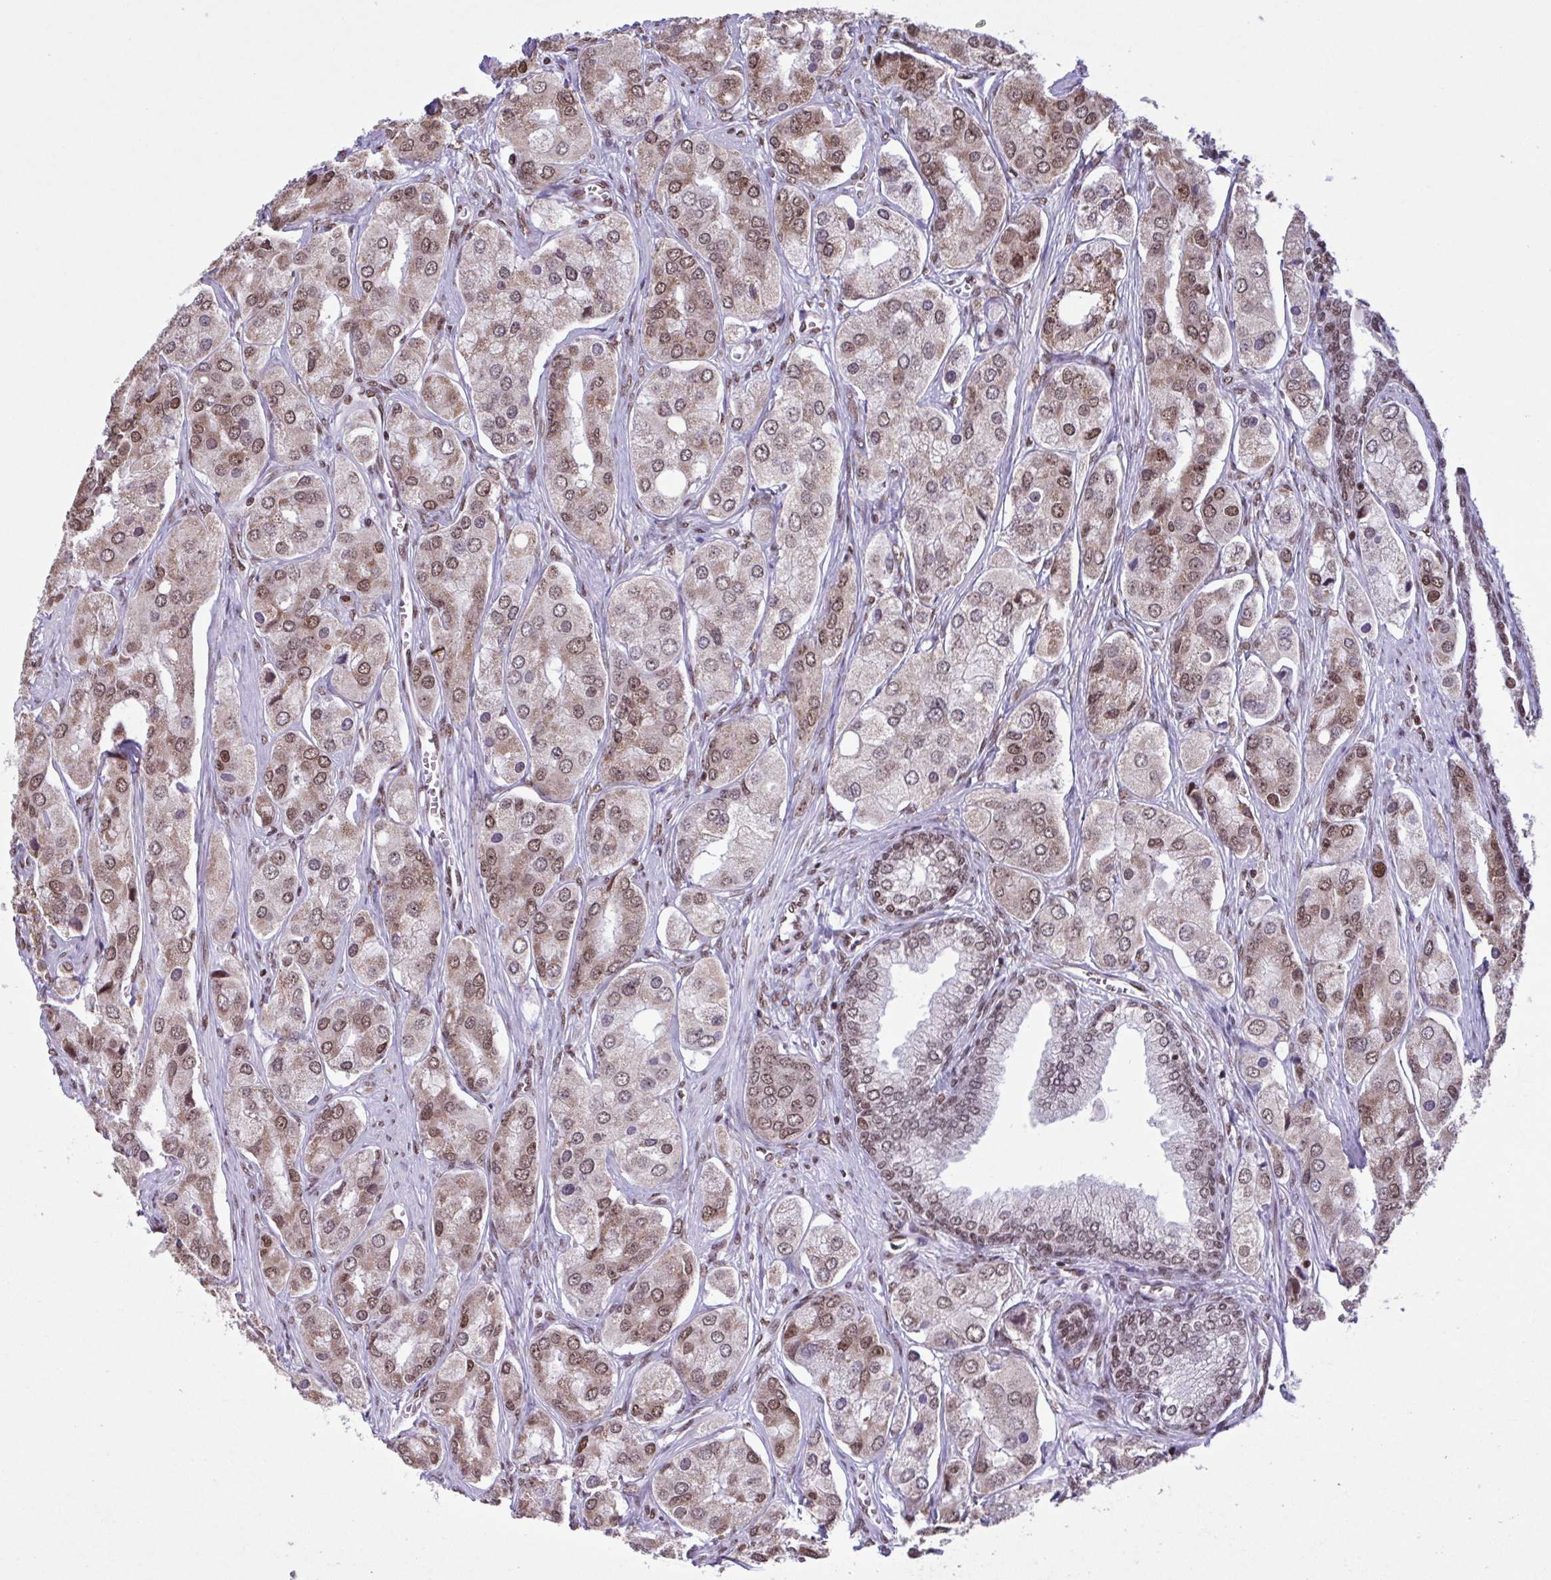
{"staining": {"intensity": "moderate", "quantity": "25%-75%", "location": "cytoplasmic/membranous,nuclear"}, "tissue": "prostate cancer", "cell_type": "Tumor cells", "image_type": "cancer", "snomed": [{"axis": "morphology", "description": "Adenocarcinoma, Low grade"}, {"axis": "topography", "description": "Prostate"}], "caption": "Immunohistochemical staining of prostate cancer (low-grade adenocarcinoma) reveals medium levels of moderate cytoplasmic/membranous and nuclear protein staining in approximately 25%-75% of tumor cells. (DAB (3,3'-diaminobenzidine) = brown stain, brightfield microscopy at high magnification).", "gene": "TIMM21", "patient": {"sex": "male", "age": 69}}